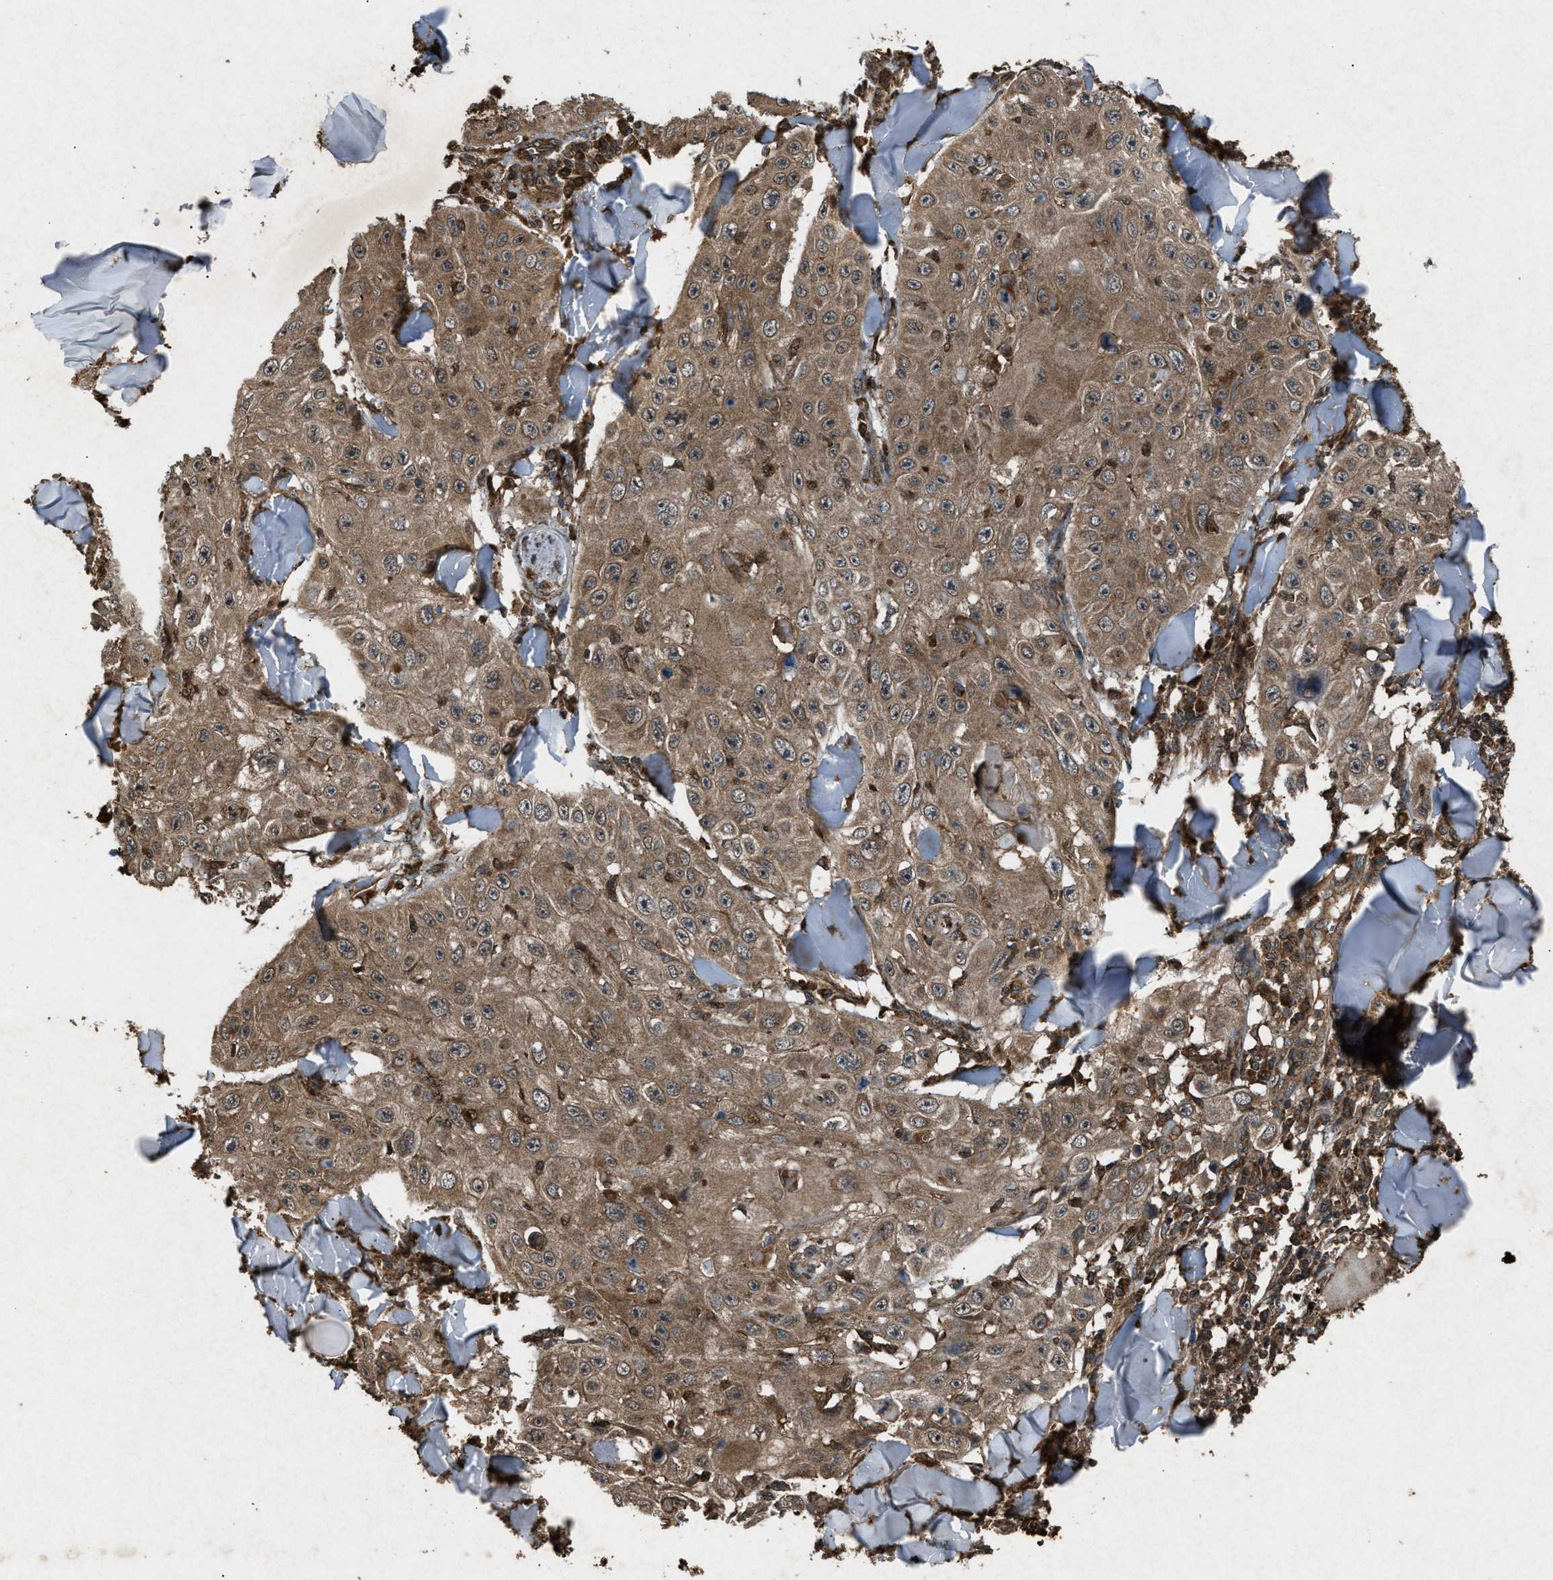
{"staining": {"intensity": "moderate", "quantity": ">75%", "location": "cytoplasmic/membranous"}, "tissue": "skin cancer", "cell_type": "Tumor cells", "image_type": "cancer", "snomed": [{"axis": "morphology", "description": "Squamous cell carcinoma, NOS"}, {"axis": "topography", "description": "Skin"}], "caption": "Skin squamous cell carcinoma stained with DAB immunohistochemistry (IHC) exhibits medium levels of moderate cytoplasmic/membranous positivity in about >75% of tumor cells. The staining was performed using DAB (3,3'-diaminobenzidine) to visualize the protein expression in brown, while the nuclei were stained in blue with hematoxylin (Magnification: 20x).", "gene": "OAS1", "patient": {"sex": "male", "age": 86}}